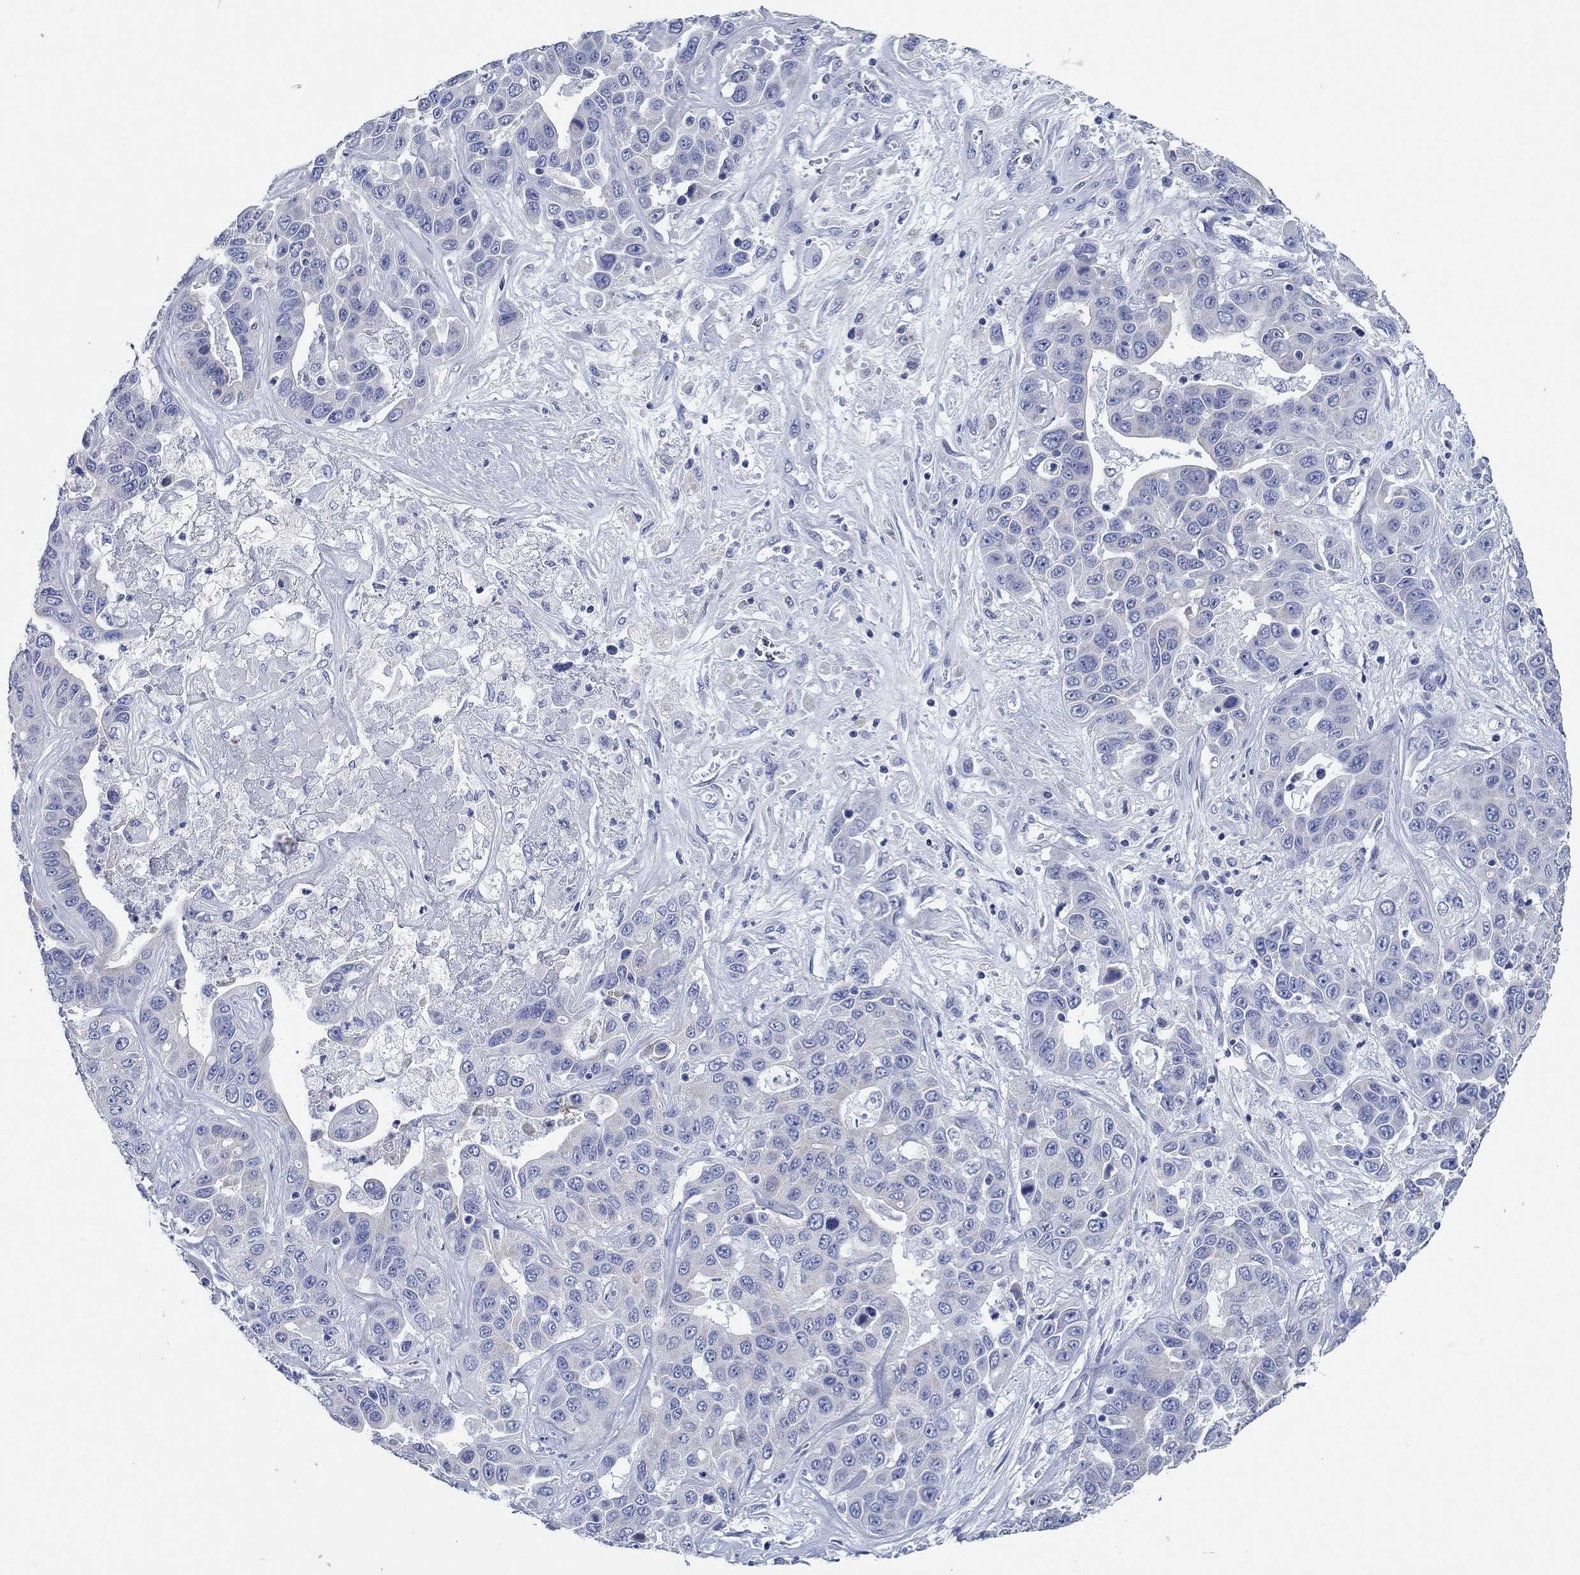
{"staining": {"intensity": "negative", "quantity": "none", "location": "none"}, "tissue": "liver cancer", "cell_type": "Tumor cells", "image_type": "cancer", "snomed": [{"axis": "morphology", "description": "Cholangiocarcinoma"}, {"axis": "topography", "description": "Liver"}], "caption": "Histopathology image shows no significant protein expression in tumor cells of liver cancer (cholangiocarcinoma). (DAB (3,3'-diaminobenzidine) immunohistochemistry (IHC), high magnification).", "gene": "HCRT", "patient": {"sex": "female", "age": 52}}